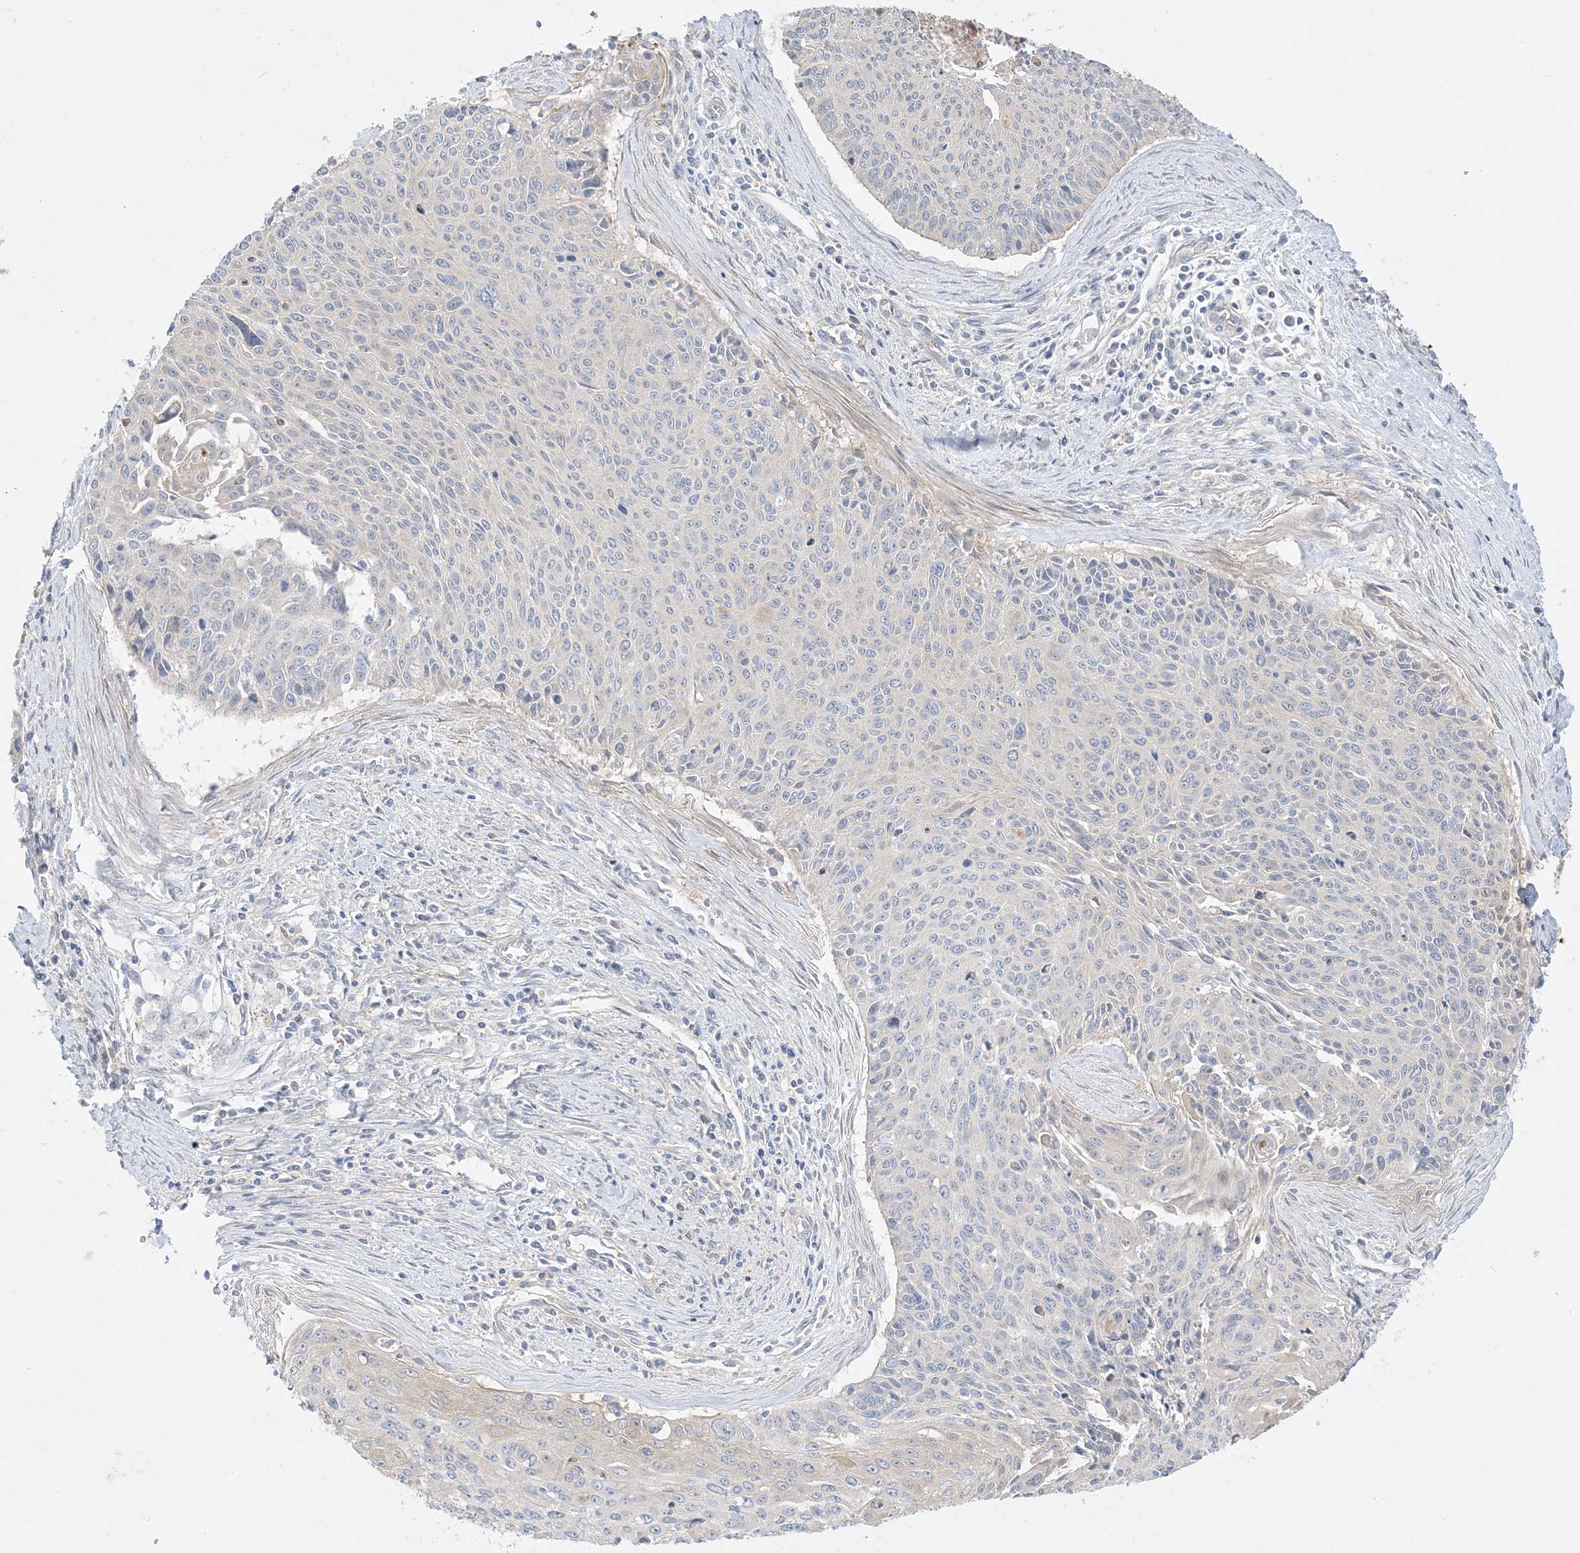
{"staining": {"intensity": "negative", "quantity": "none", "location": "none"}, "tissue": "cervical cancer", "cell_type": "Tumor cells", "image_type": "cancer", "snomed": [{"axis": "morphology", "description": "Squamous cell carcinoma, NOS"}, {"axis": "topography", "description": "Cervix"}], "caption": "Micrograph shows no significant protein positivity in tumor cells of cervical cancer.", "gene": "ARHGEF9", "patient": {"sex": "female", "age": 55}}